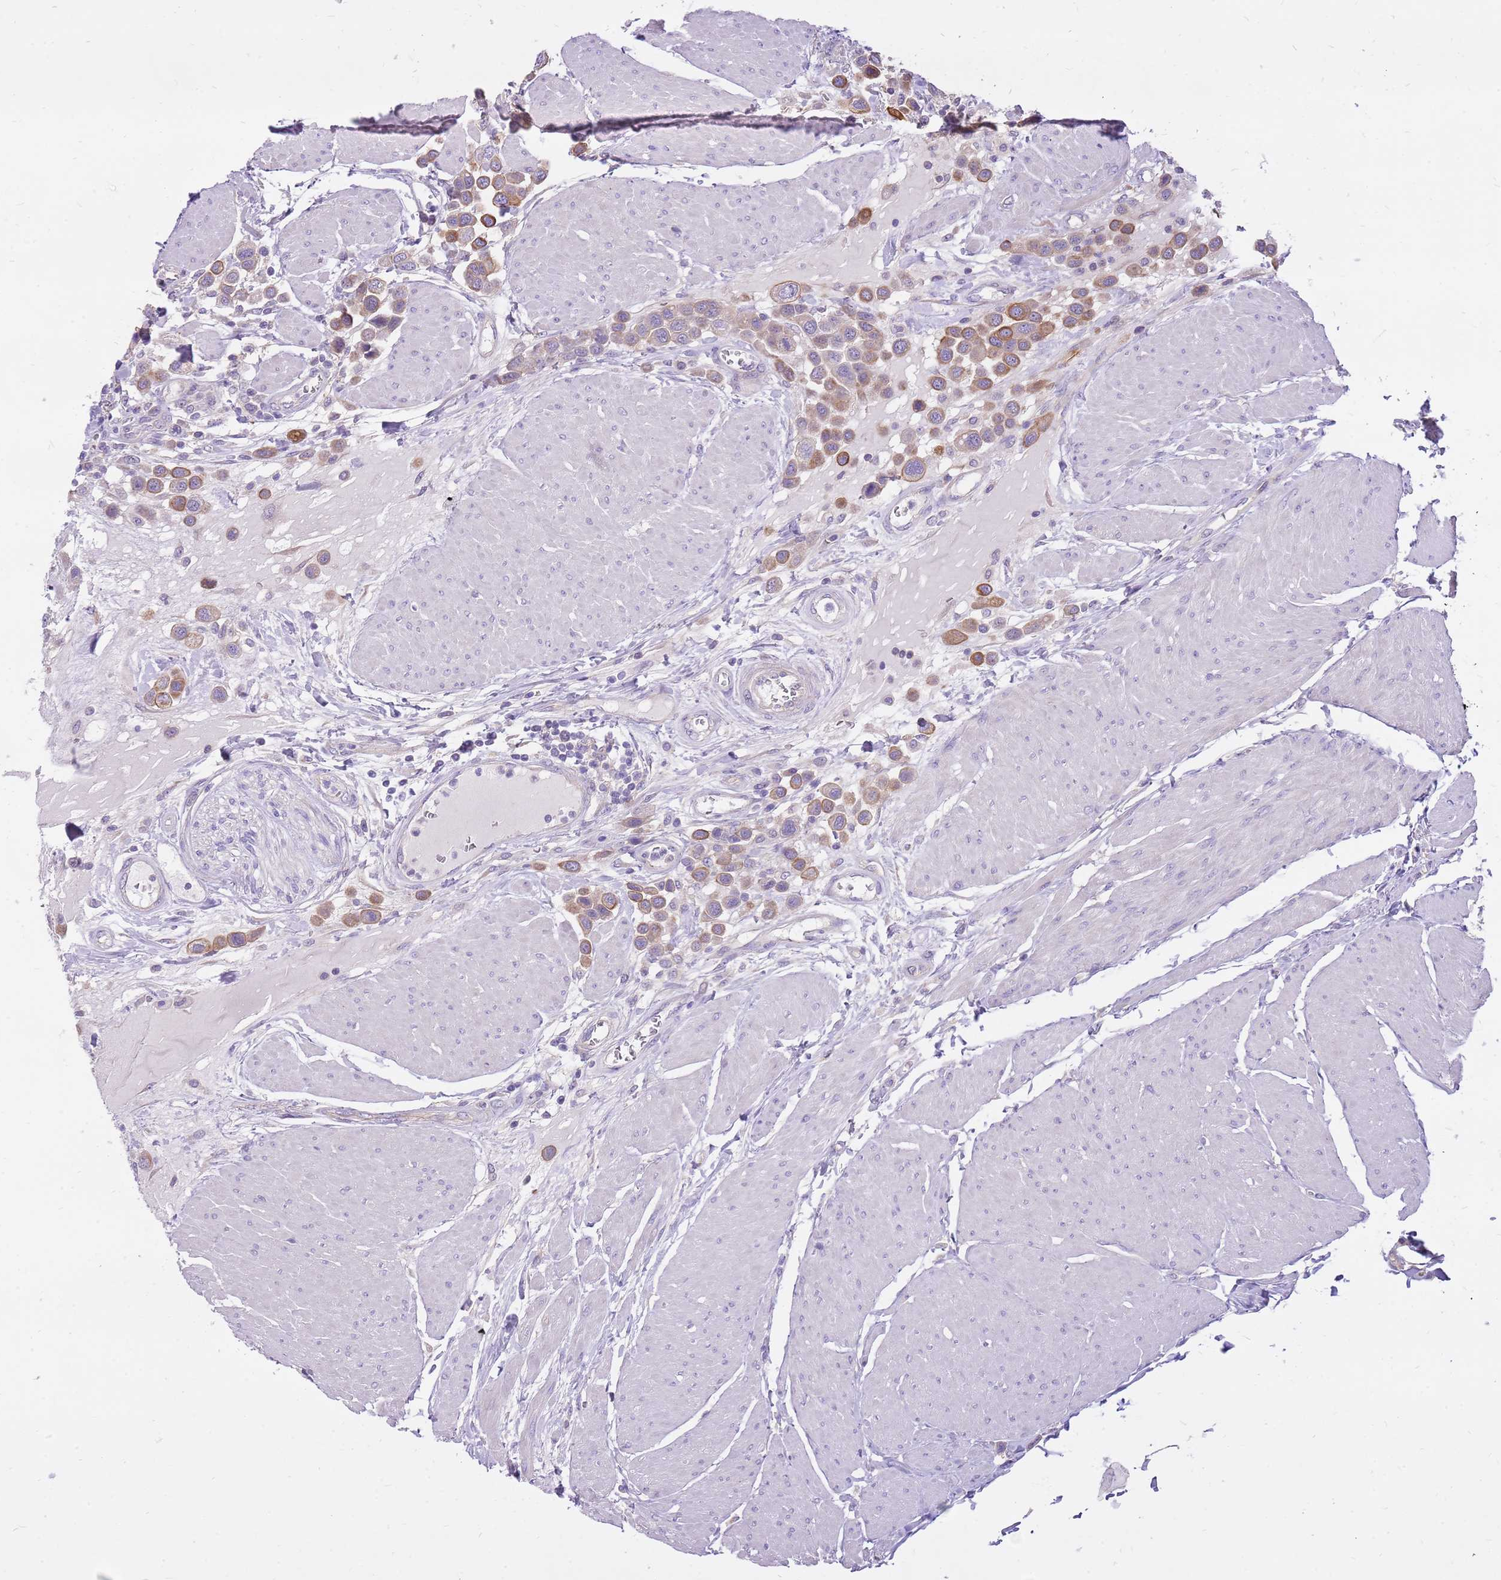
{"staining": {"intensity": "moderate", "quantity": "25%-75%", "location": "cytoplasmic/membranous"}, "tissue": "urothelial cancer", "cell_type": "Tumor cells", "image_type": "cancer", "snomed": [{"axis": "morphology", "description": "Urothelial carcinoma, High grade"}, {"axis": "topography", "description": "Urinary bladder"}], "caption": "Moderate cytoplasmic/membranous expression for a protein is seen in about 25%-75% of tumor cells of high-grade urothelial carcinoma using immunohistochemistry.", "gene": "WASHC4", "patient": {"sex": "male", "age": 50}}